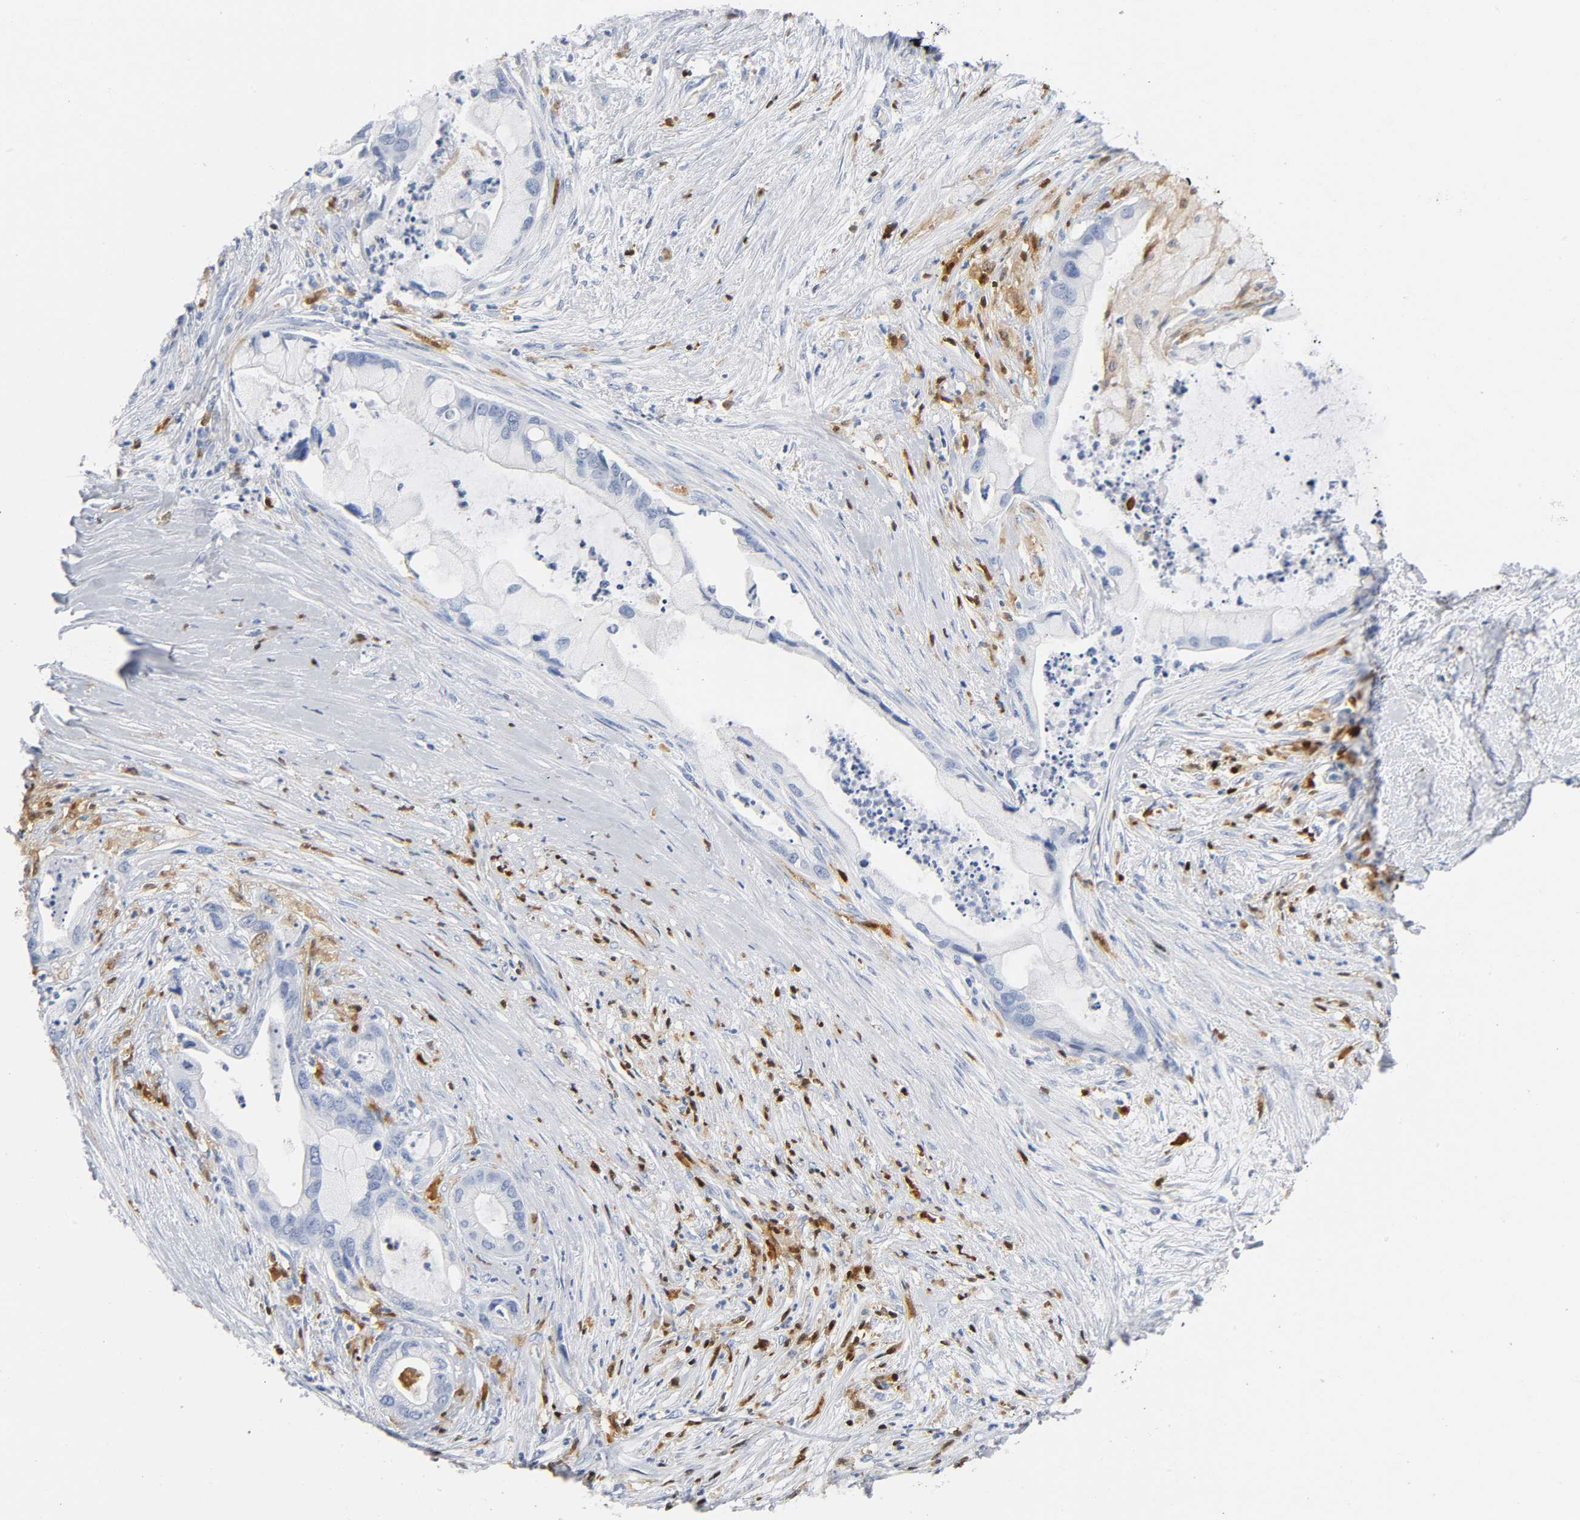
{"staining": {"intensity": "negative", "quantity": "none", "location": "none"}, "tissue": "pancreatic cancer", "cell_type": "Tumor cells", "image_type": "cancer", "snomed": [{"axis": "morphology", "description": "Adenocarcinoma, NOS"}, {"axis": "topography", "description": "Pancreas"}], "caption": "Adenocarcinoma (pancreatic) was stained to show a protein in brown. There is no significant staining in tumor cells. (DAB IHC visualized using brightfield microscopy, high magnification).", "gene": "DOK2", "patient": {"sex": "female", "age": 57}}